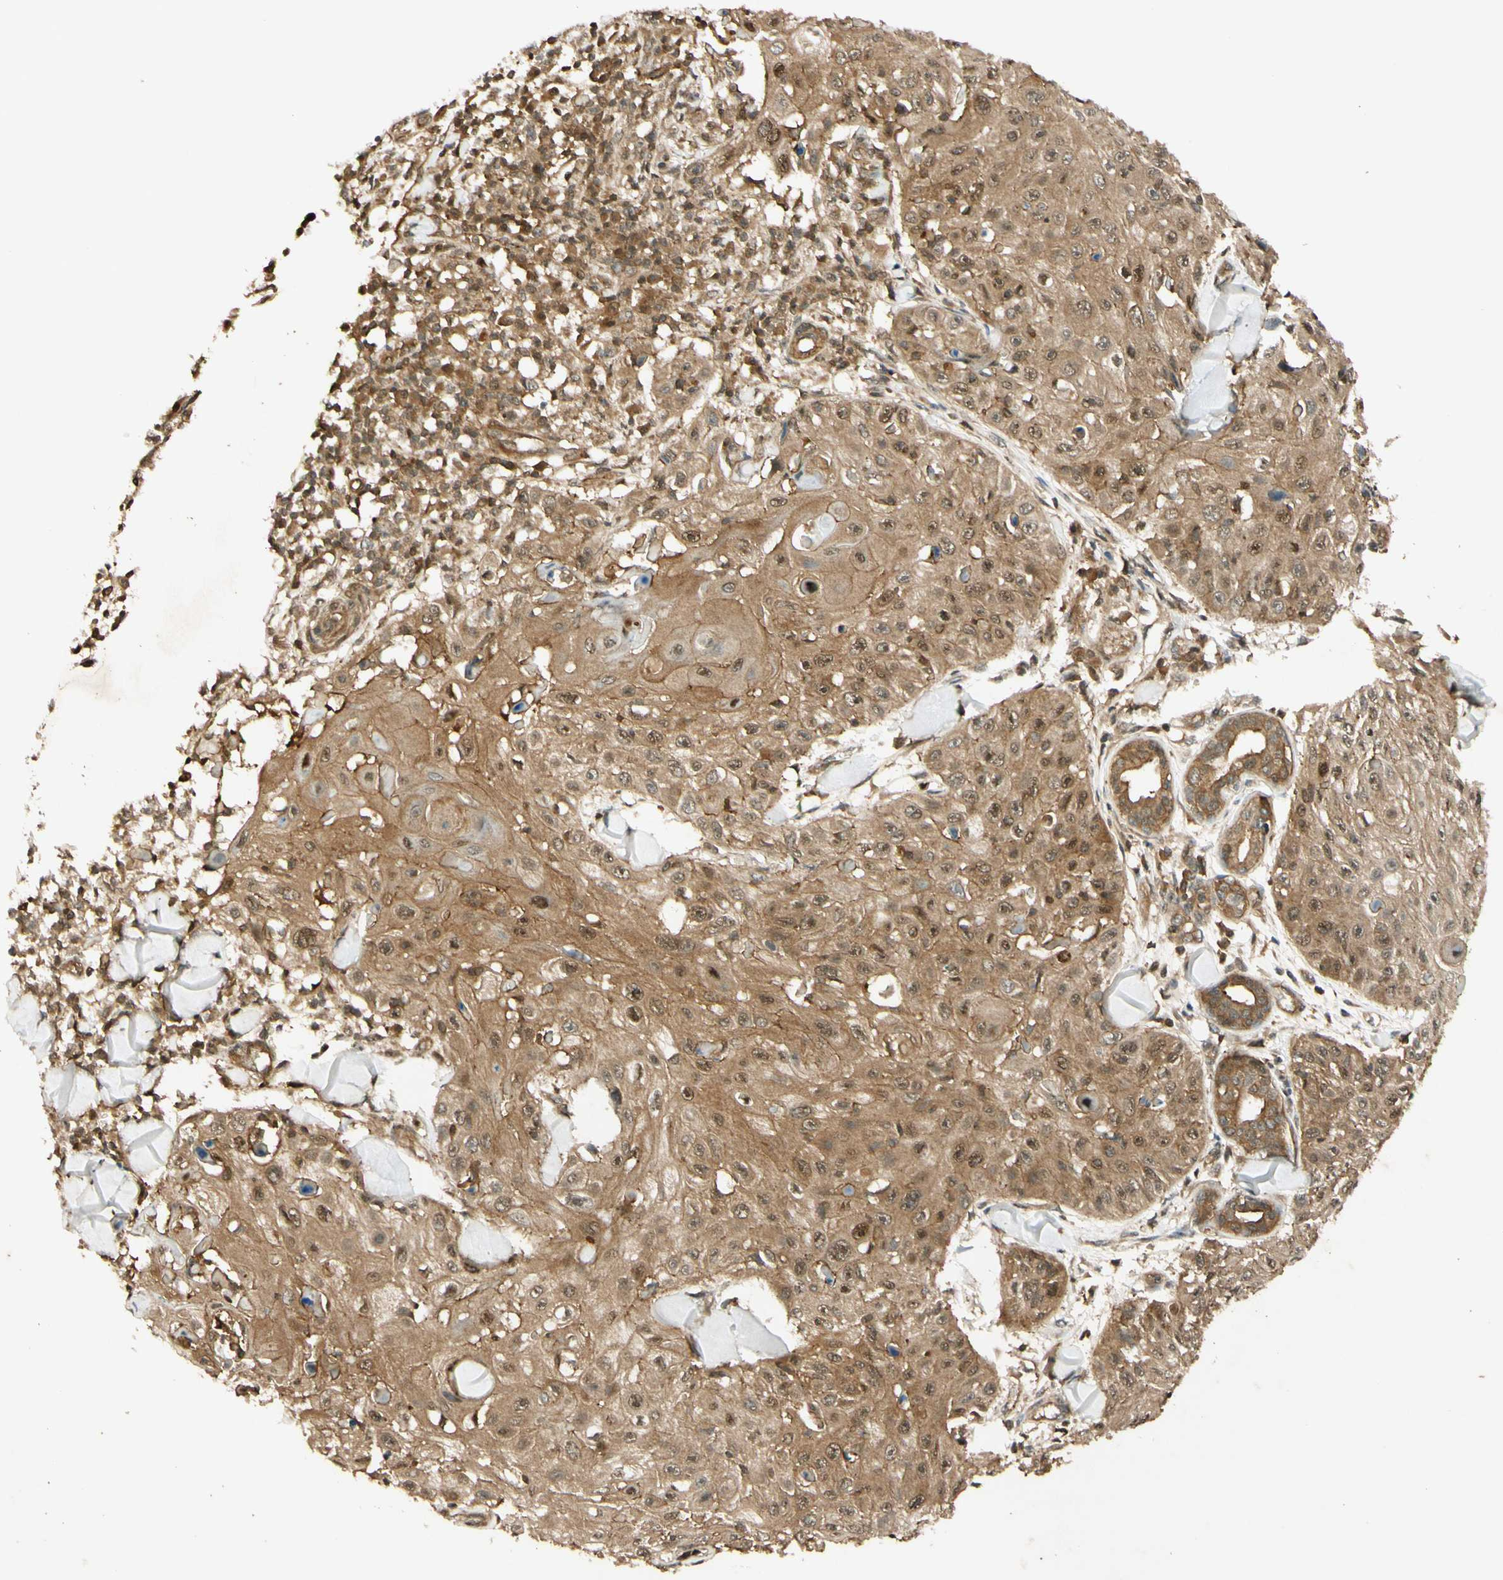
{"staining": {"intensity": "moderate", "quantity": ">75%", "location": "cytoplasmic/membranous,nuclear"}, "tissue": "skin cancer", "cell_type": "Tumor cells", "image_type": "cancer", "snomed": [{"axis": "morphology", "description": "Squamous cell carcinoma, NOS"}, {"axis": "topography", "description": "Skin"}], "caption": "Immunohistochemical staining of human skin squamous cell carcinoma demonstrates medium levels of moderate cytoplasmic/membranous and nuclear protein positivity in approximately >75% of tumor cells. The protein is shown in brown color, while the nuclei are stained blue.", "gene": "EPHA8", "patient": {"sex": "male", "age": 86}}